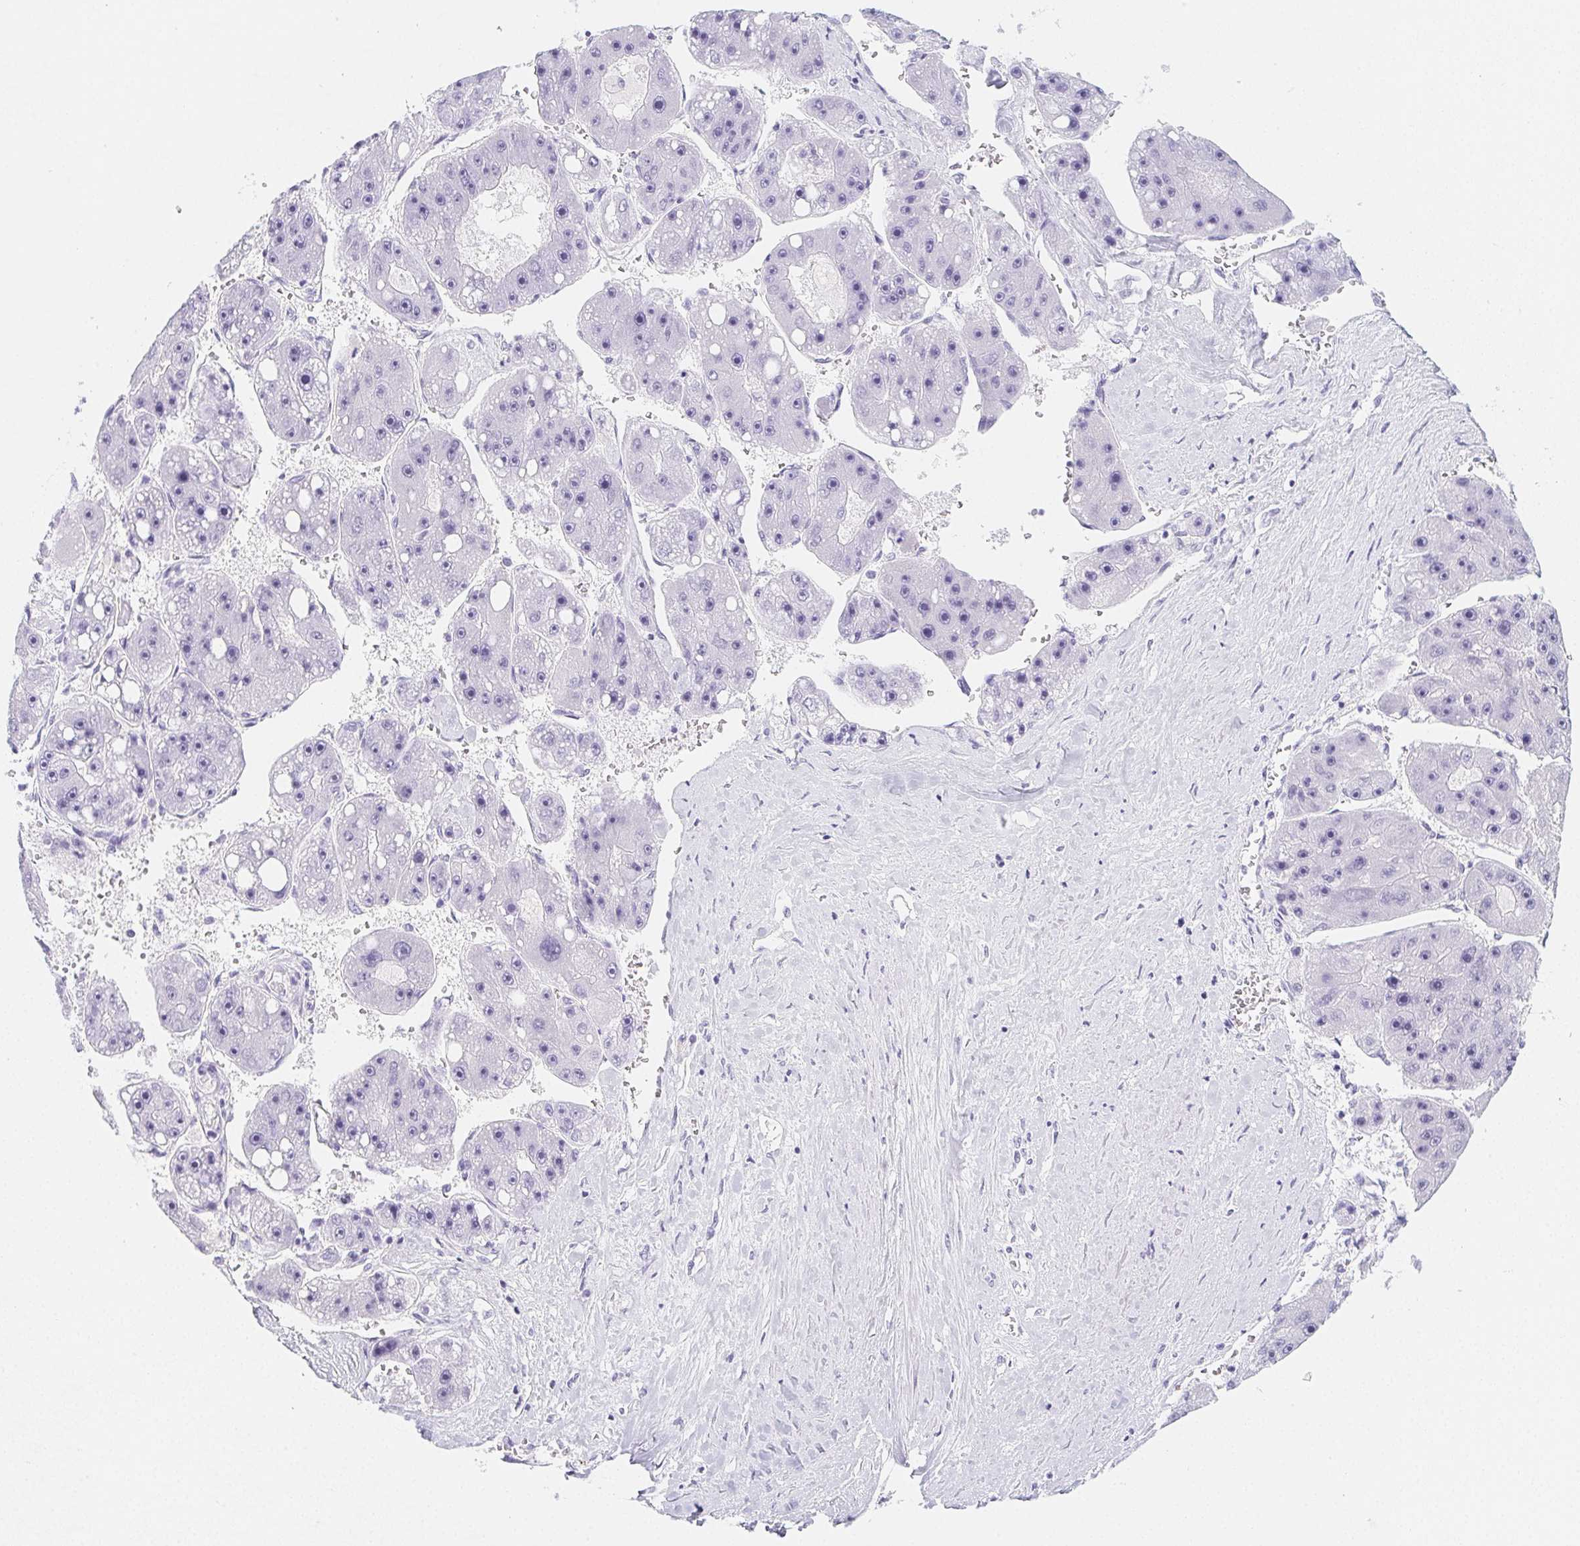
{"staining": {"intensity": "negative", "quantity": "none", "location": "none"}, "tissue": "liver cancer", "cell_type": "Tumor cells", "image_type": "cancer", "snomed": [{"axis": "morphology", "description": "Carcinoma, Hepatocellular, NOS"}, {"axis": "topography", "description": "Liver"}], "caption": "Protein analysis of liver cancer exhibits no significant expression in tumor cells.", "gene": "ZBBX", "patient": {"sex": "female", "age": 61}}